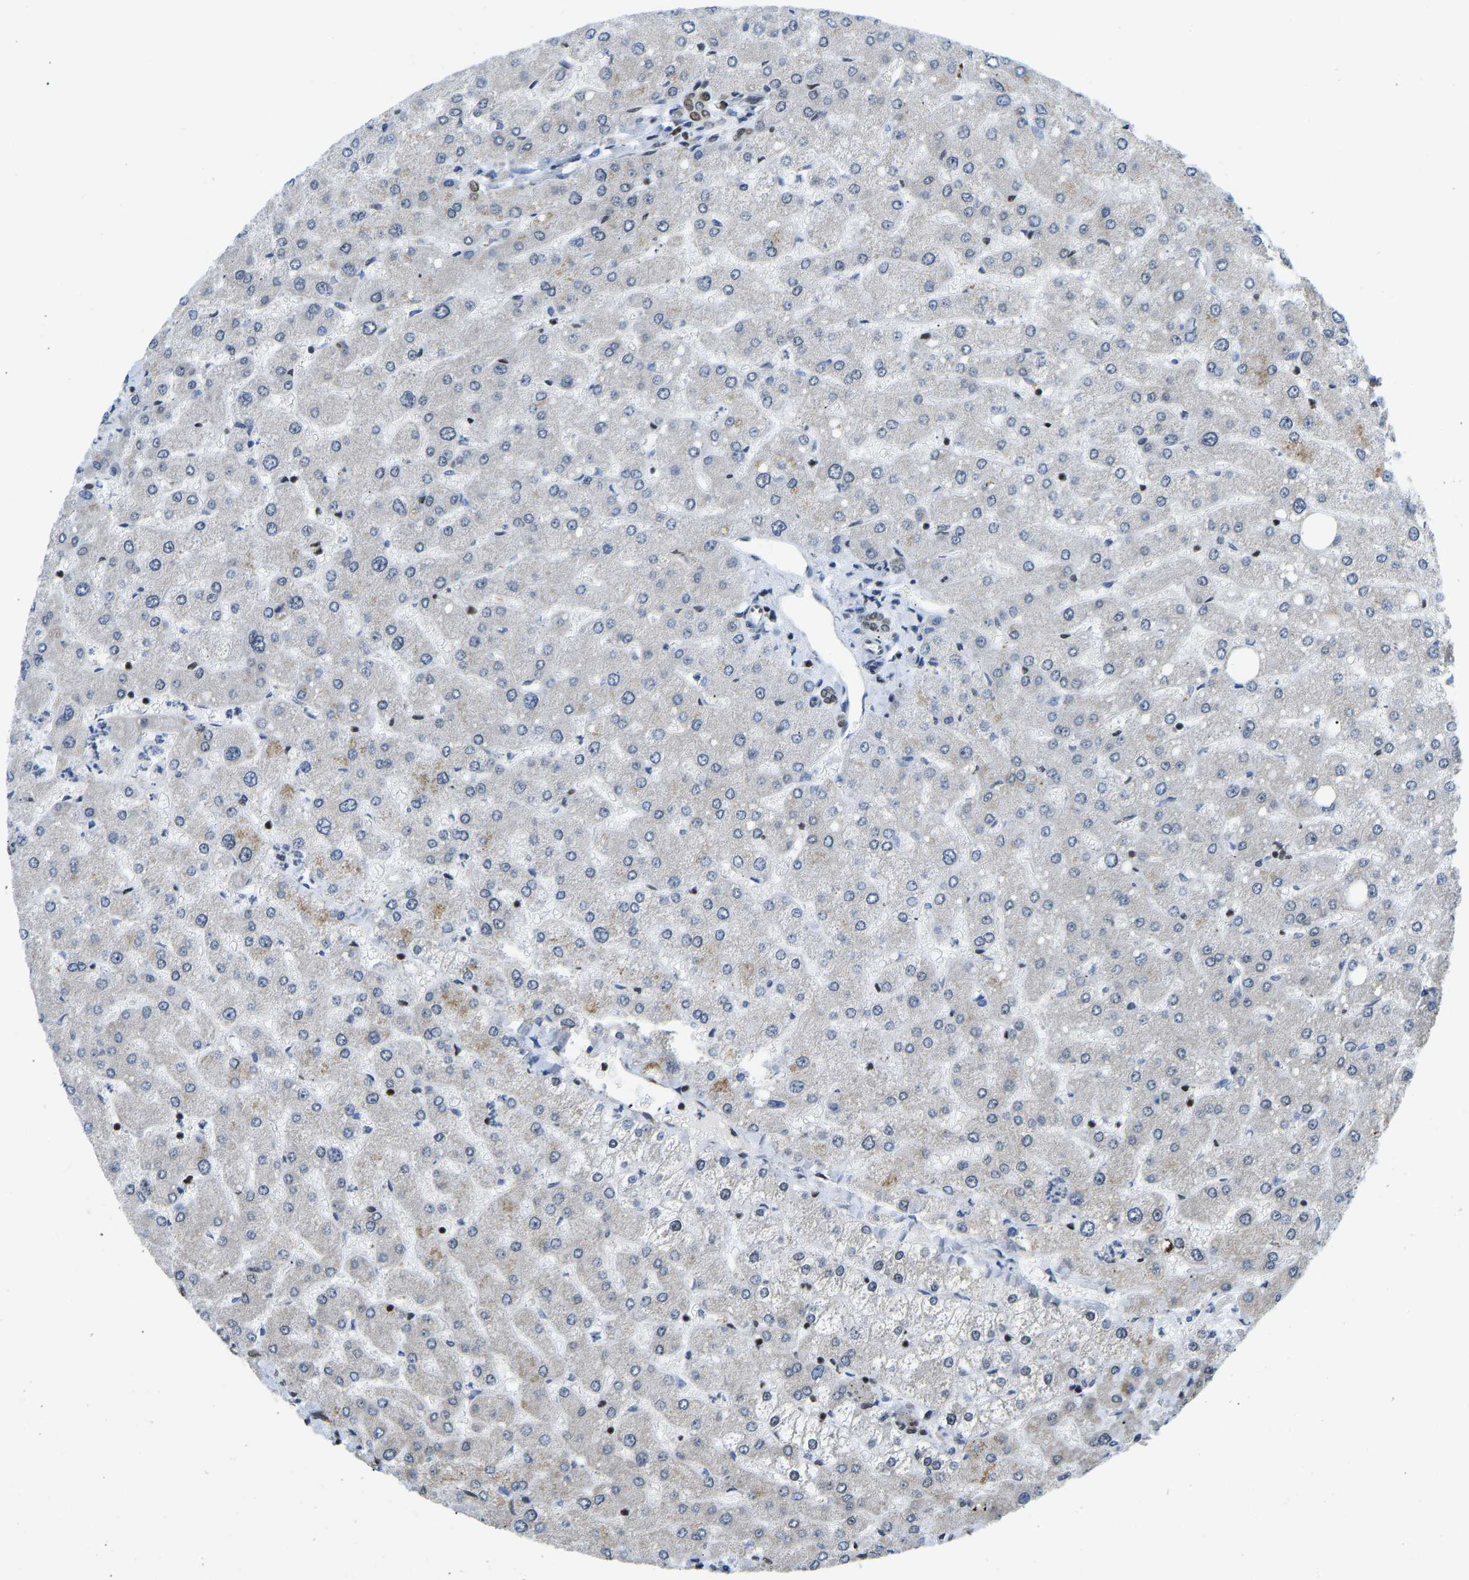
{"staining": {"intensity": "moderate", "quantity": "25%-75%", "location": "nuclear"}, "tissue": "liver", "cell_type": "Cholangiocytes", "image_type": "normal", "snomed": [{"axis": "morphology", "description": "Normal tissue, NOS"}, {"axis": "topography", "description": "Liver"}], "caption": "IHC (DAB) staining of unremarkable human liver shows moderate nuclear protein staining in about 25%-75% of cholangiocytes.", "gene": "ZSCAN20", "patient": {"sex": "male", "age": 55}}